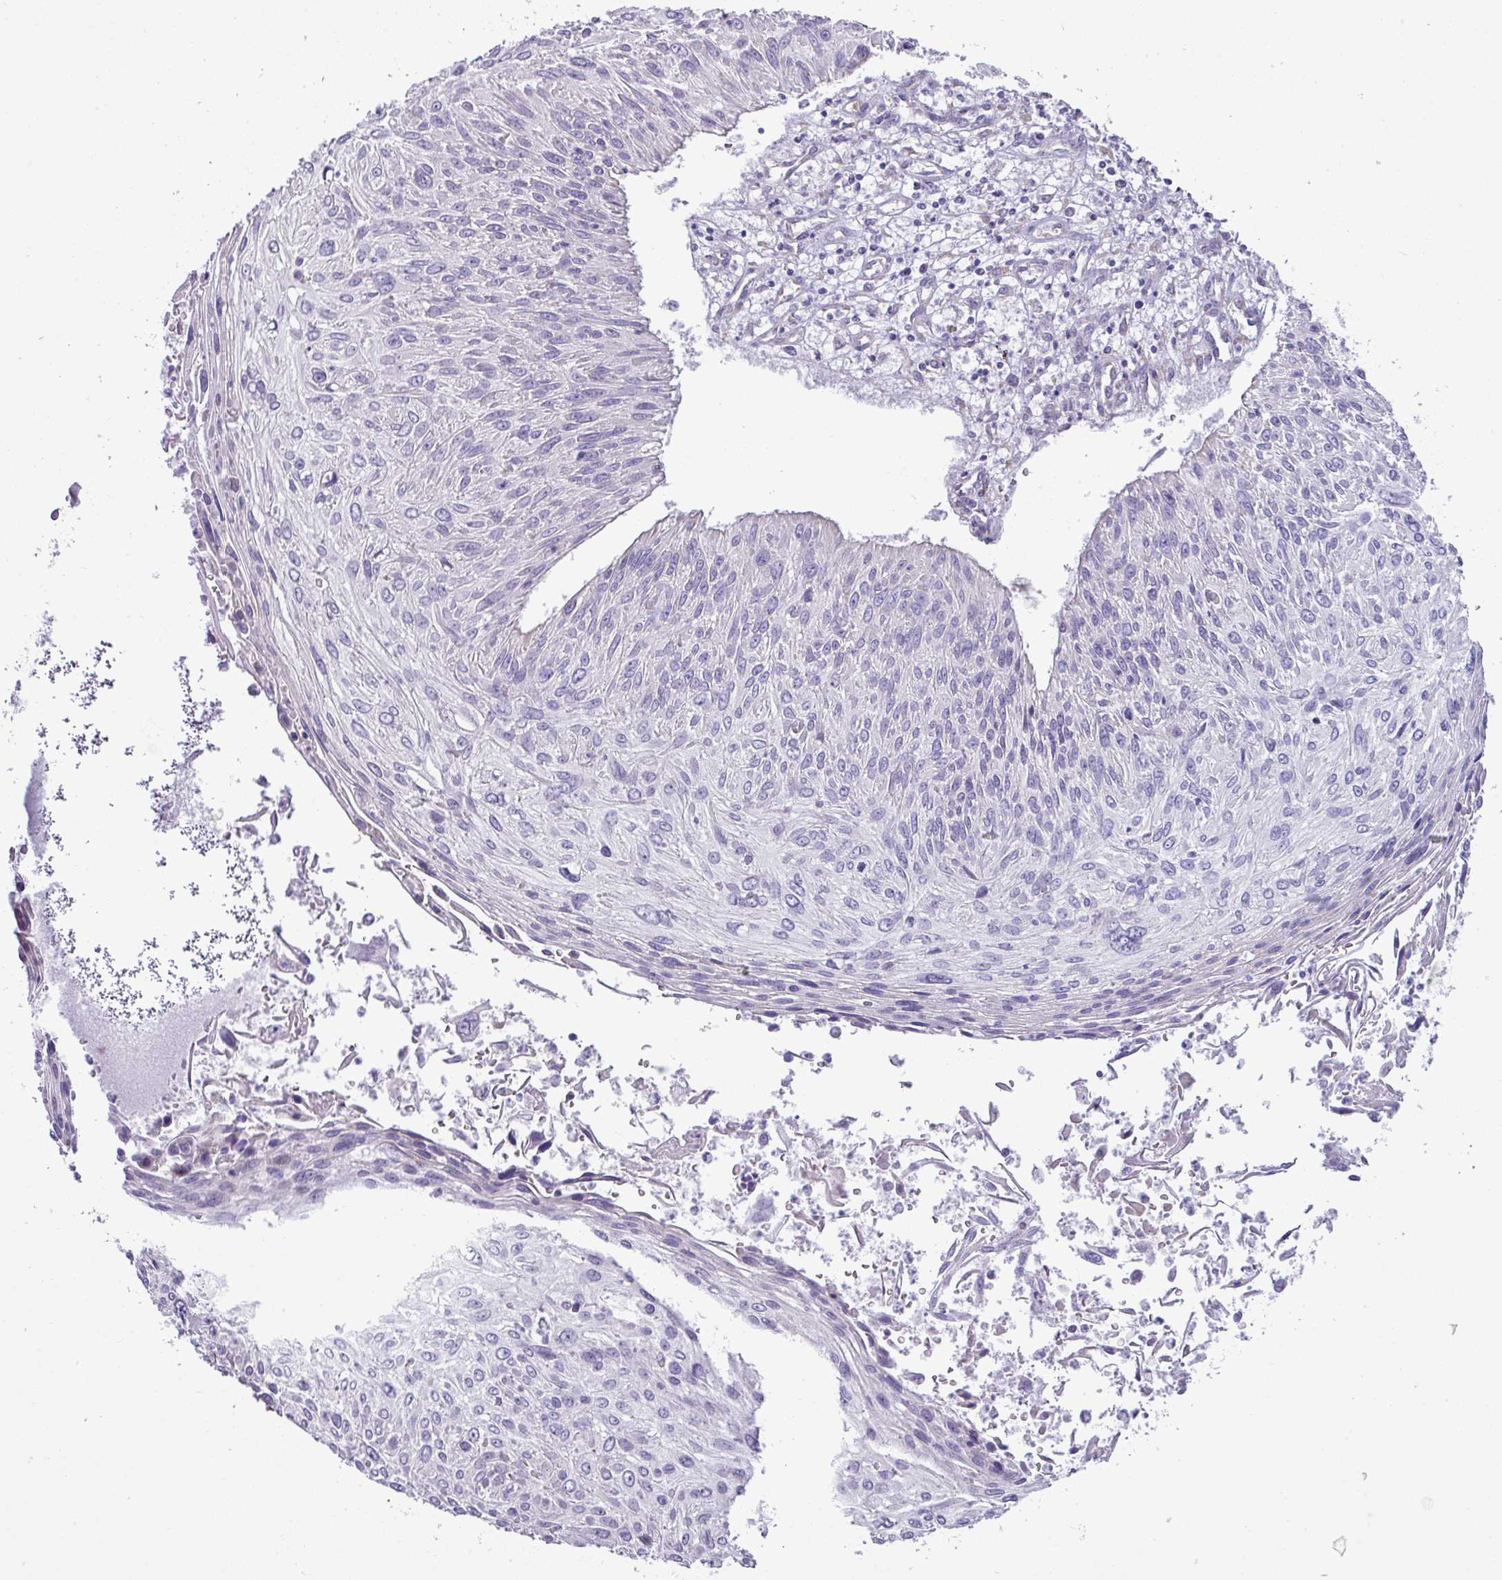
{"staining": {"intensity": "negative", "quantity": "none", "location": "none"}, "tissue": "cervical cancer", "cell_type": "Tumor cells", "image_type": "cancer", "snomed": [{"axis": "morphology", "description": "Squamous cell carcinoma, NOS"}, {"axis": "topography", "description": "Cervix"}], "caption": "Human cervical cancer (squamous cell carcinoma) stained for a protein using immunohistochemistry (IHC) displays no expression in tumor cells.", "gene": "IRGC", "patient": {"sex": "female", "age": 51}}